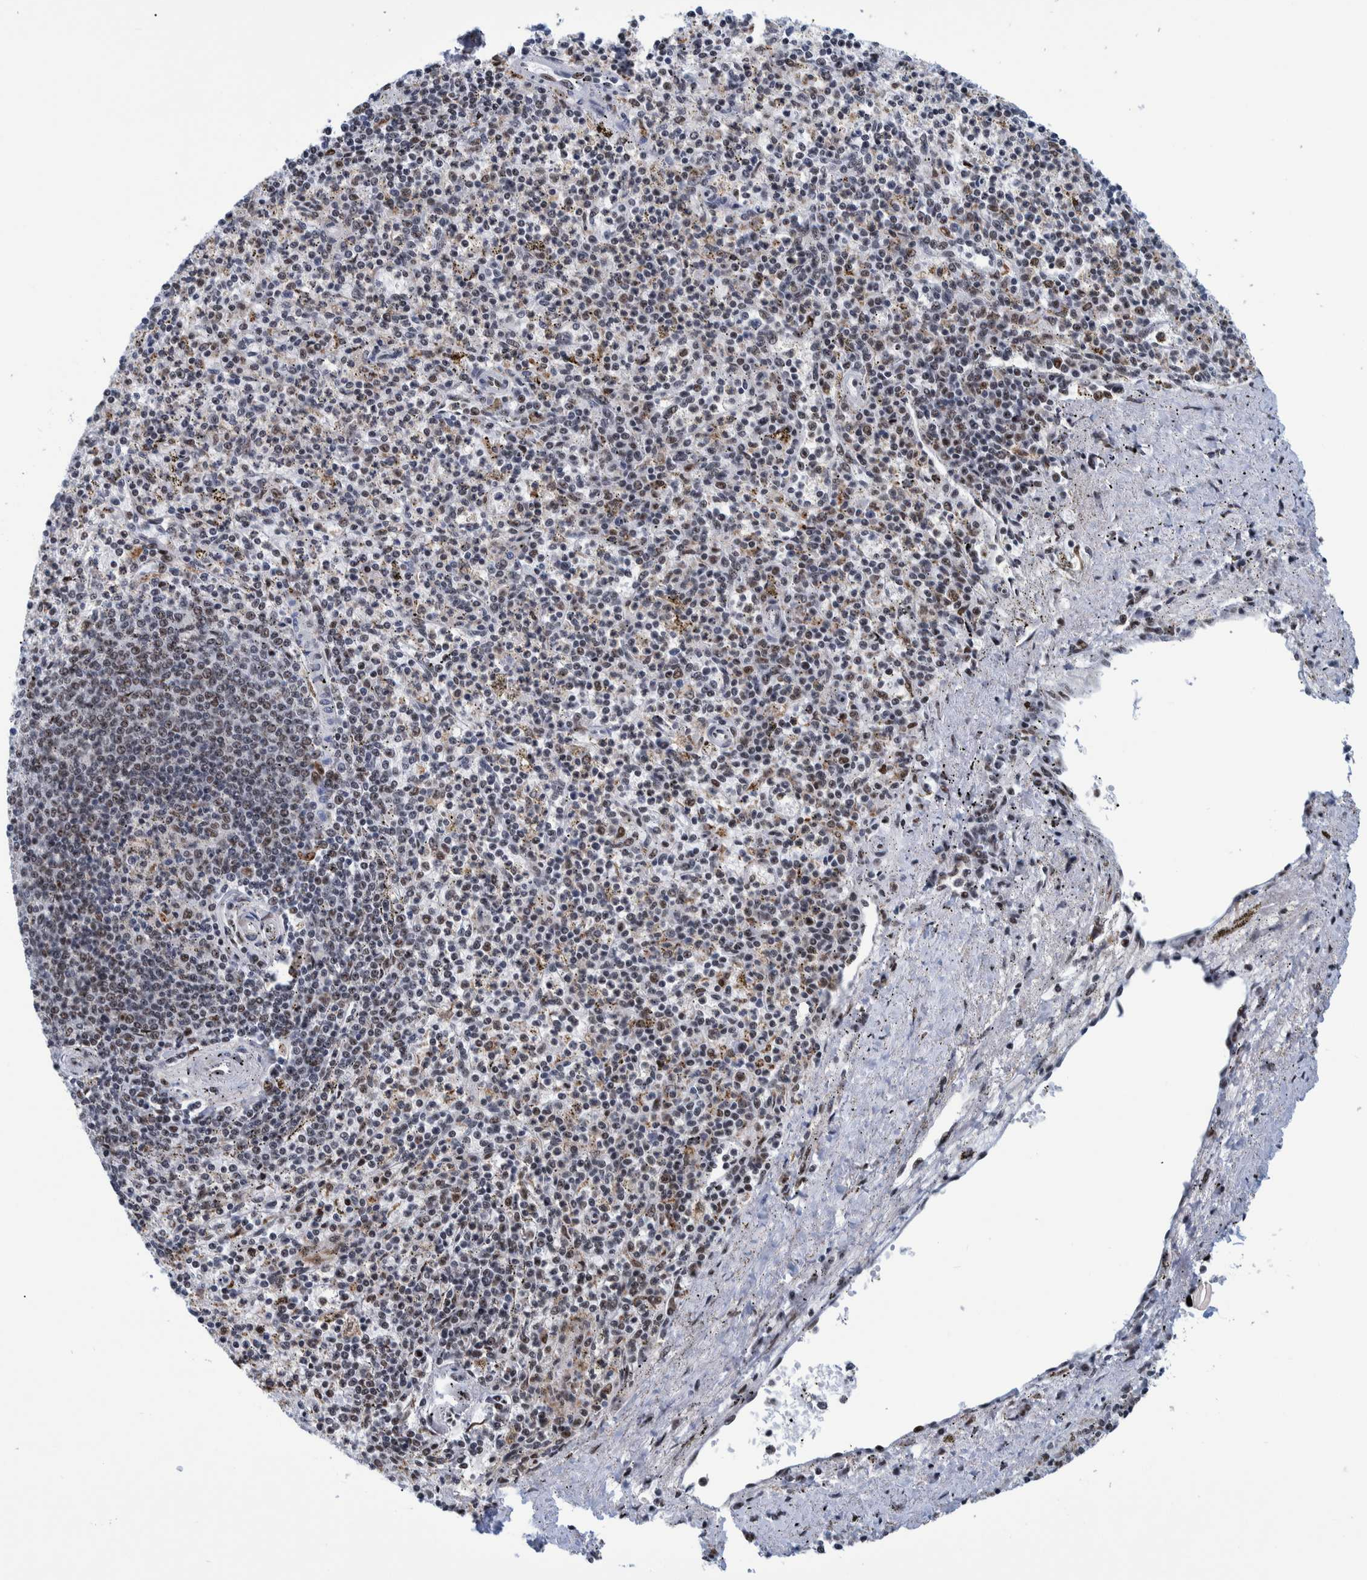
{"staining": {"intensity": "weak", "quantity": "25%-75%", "location": "nuclear"}, "tissue": "spleen", "cell_type": "Cells in red pulp", "image_type": "normal", "snomed": [{"axis": "morphology", "description": "Normal tissue, NOS"}, {"axis": "topography", "description": "Spleen"}], "caption": "Immunohistochemical staining of normal spleen shows 25%-75% levels of weak nuclear protein staining in about 25%-75% of cells in red pulp.", "gene": "EFTUD2", "patient": {"sex": "male", "age": 72}}